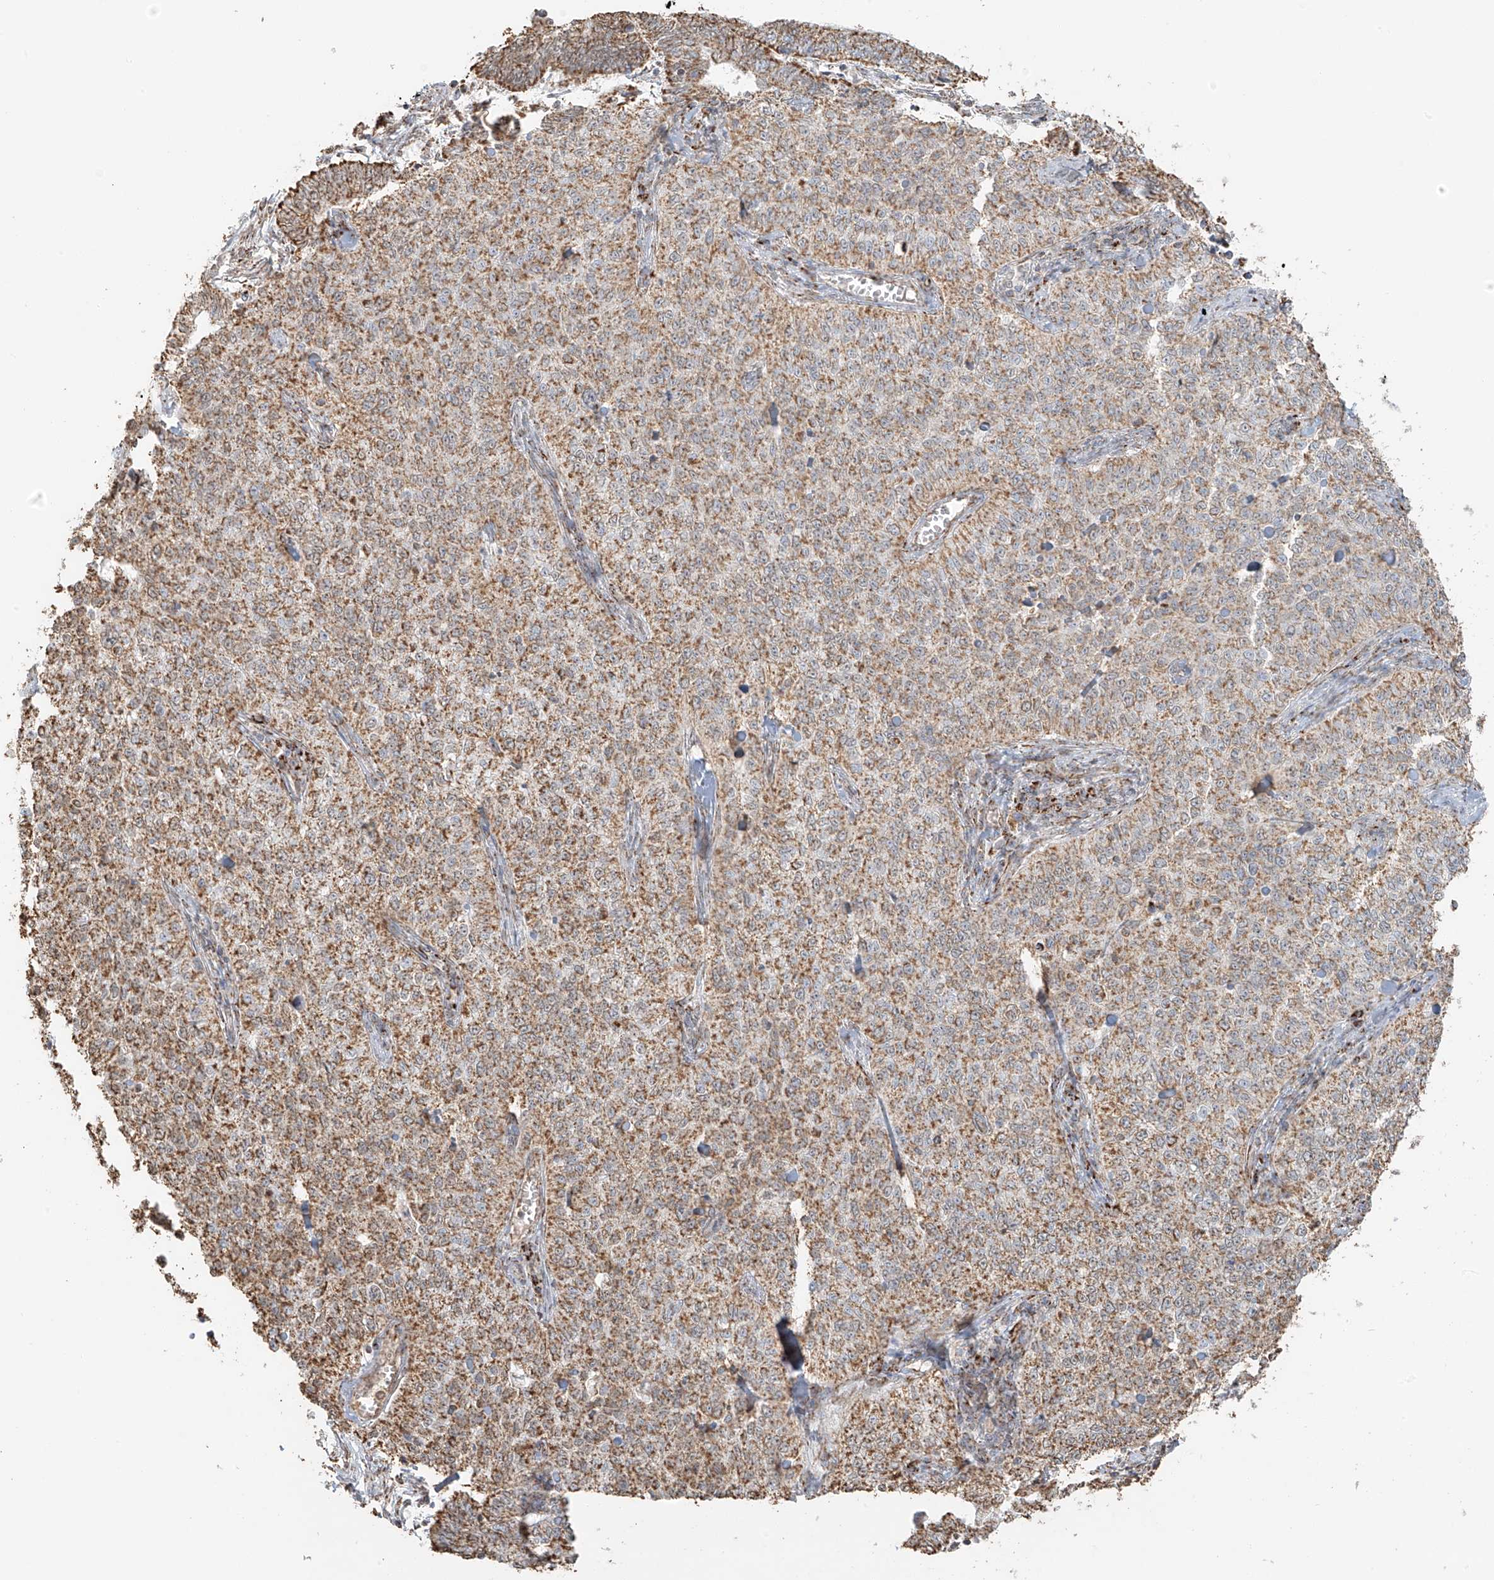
{"staining": {"intensity": "moderate", "quantity": ">75%", "location": "cytoplasmic/membranous"}, "tissue": "cervical cancer", "cell_type": "Tumor cells", "image_type": "cancer", "snomed": [{"axis": "morphology", "description": "Squamous cell carcinoma, NOS"}, {"axis": "topography", "description": "Cervix"}], "caption": "Immunohistochemical staining of cervical cancer (squamous cell carcinoma) reveals moderate cytoplasmic/membranous protein expression in about >75% of tumor cells.", "gene": "MIPEP", "patient": {"sex": "female", "age": 35}}